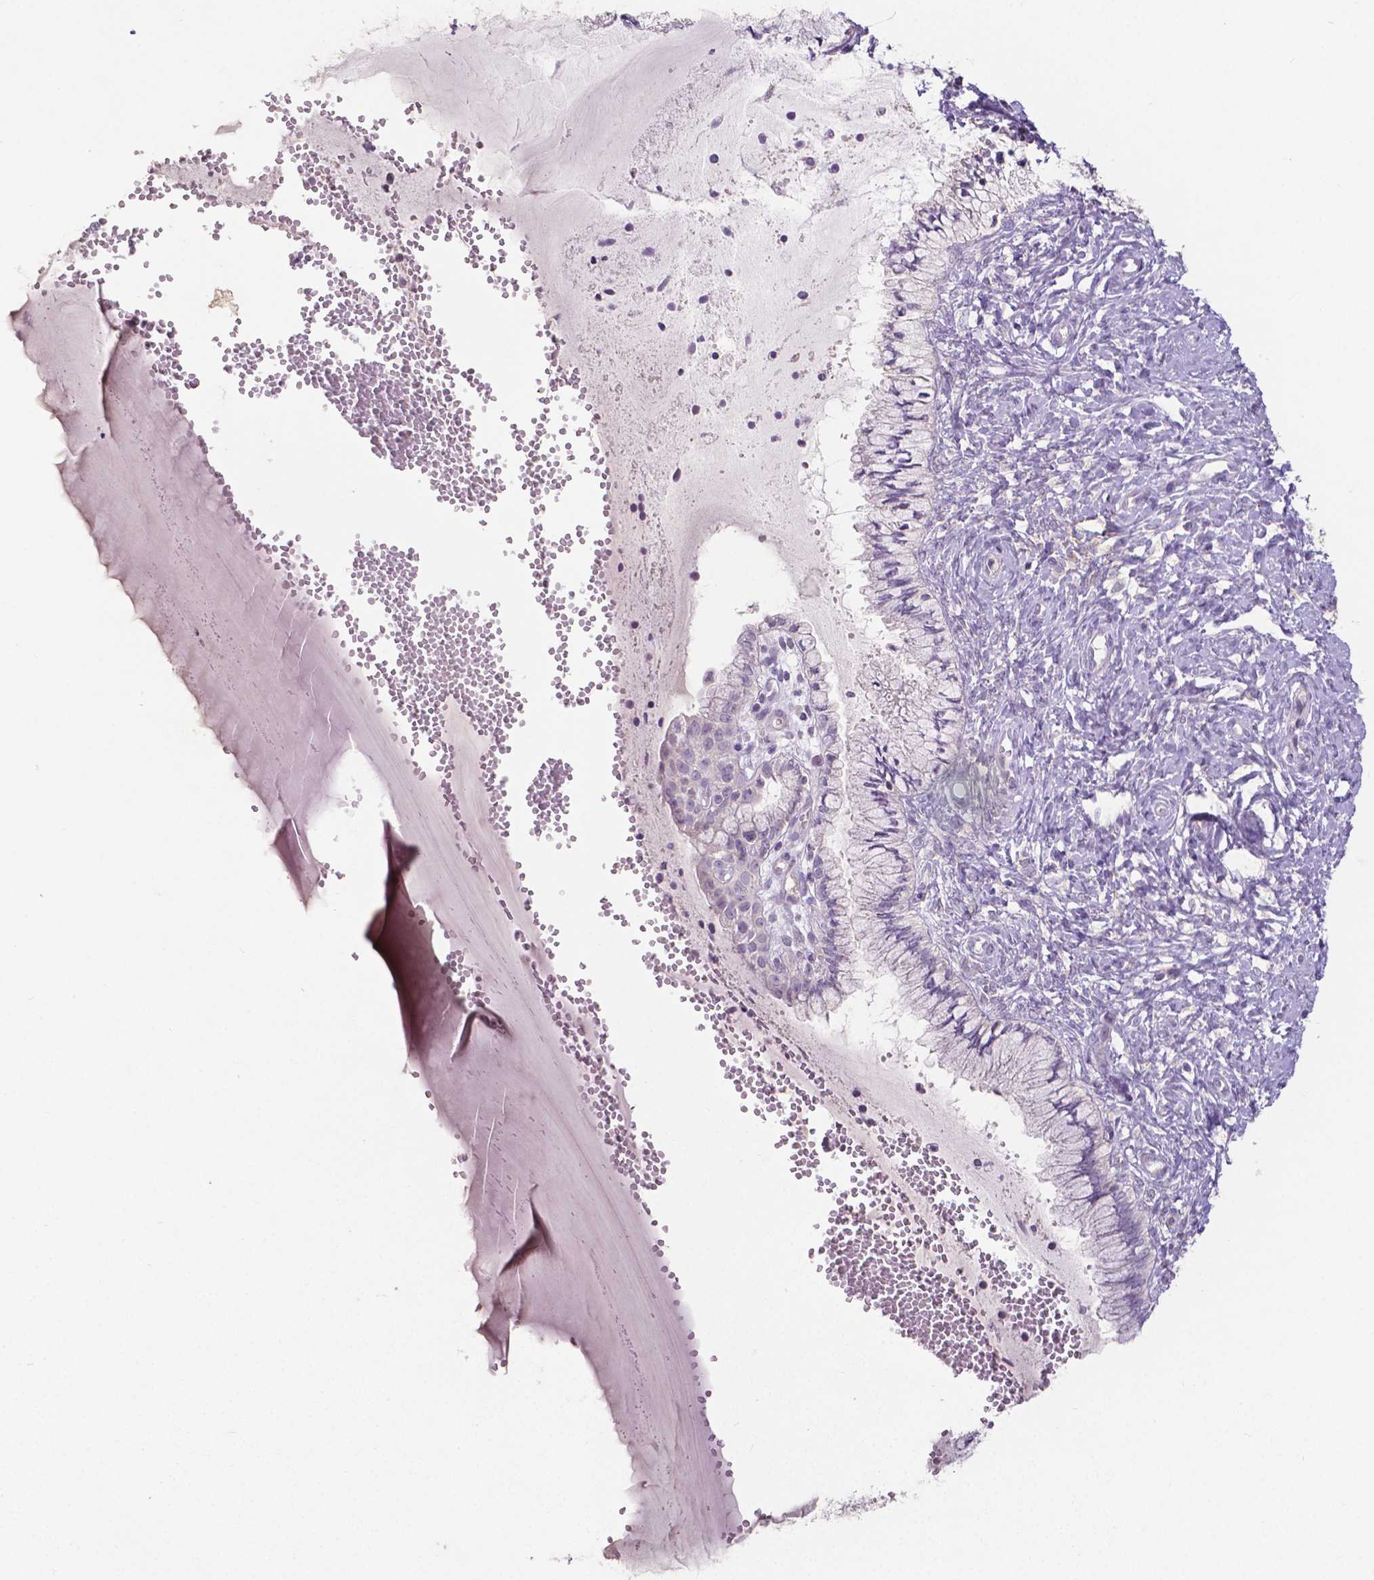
{"staining": {"intensity": "negative", "quantity": "none", "location": "none"}, "tissue": "cervix", "cell_type": "Glandular cells", "image_type": "normal", "snomed": [{"axis": "morphology", "description": "Normal tissue, NOS"}, {"axis": "topography", "description": "Cervix"}], "caption": "Glandular cells are negative for brown protein staining in unremarkable cervix. (Stains: DAB IHC with hematoxylin counter stain, Microscopy: brightfield microscopy at high magnification).", "gene": "CRMP1", "patient": {"sex": "female", "age": 37}}